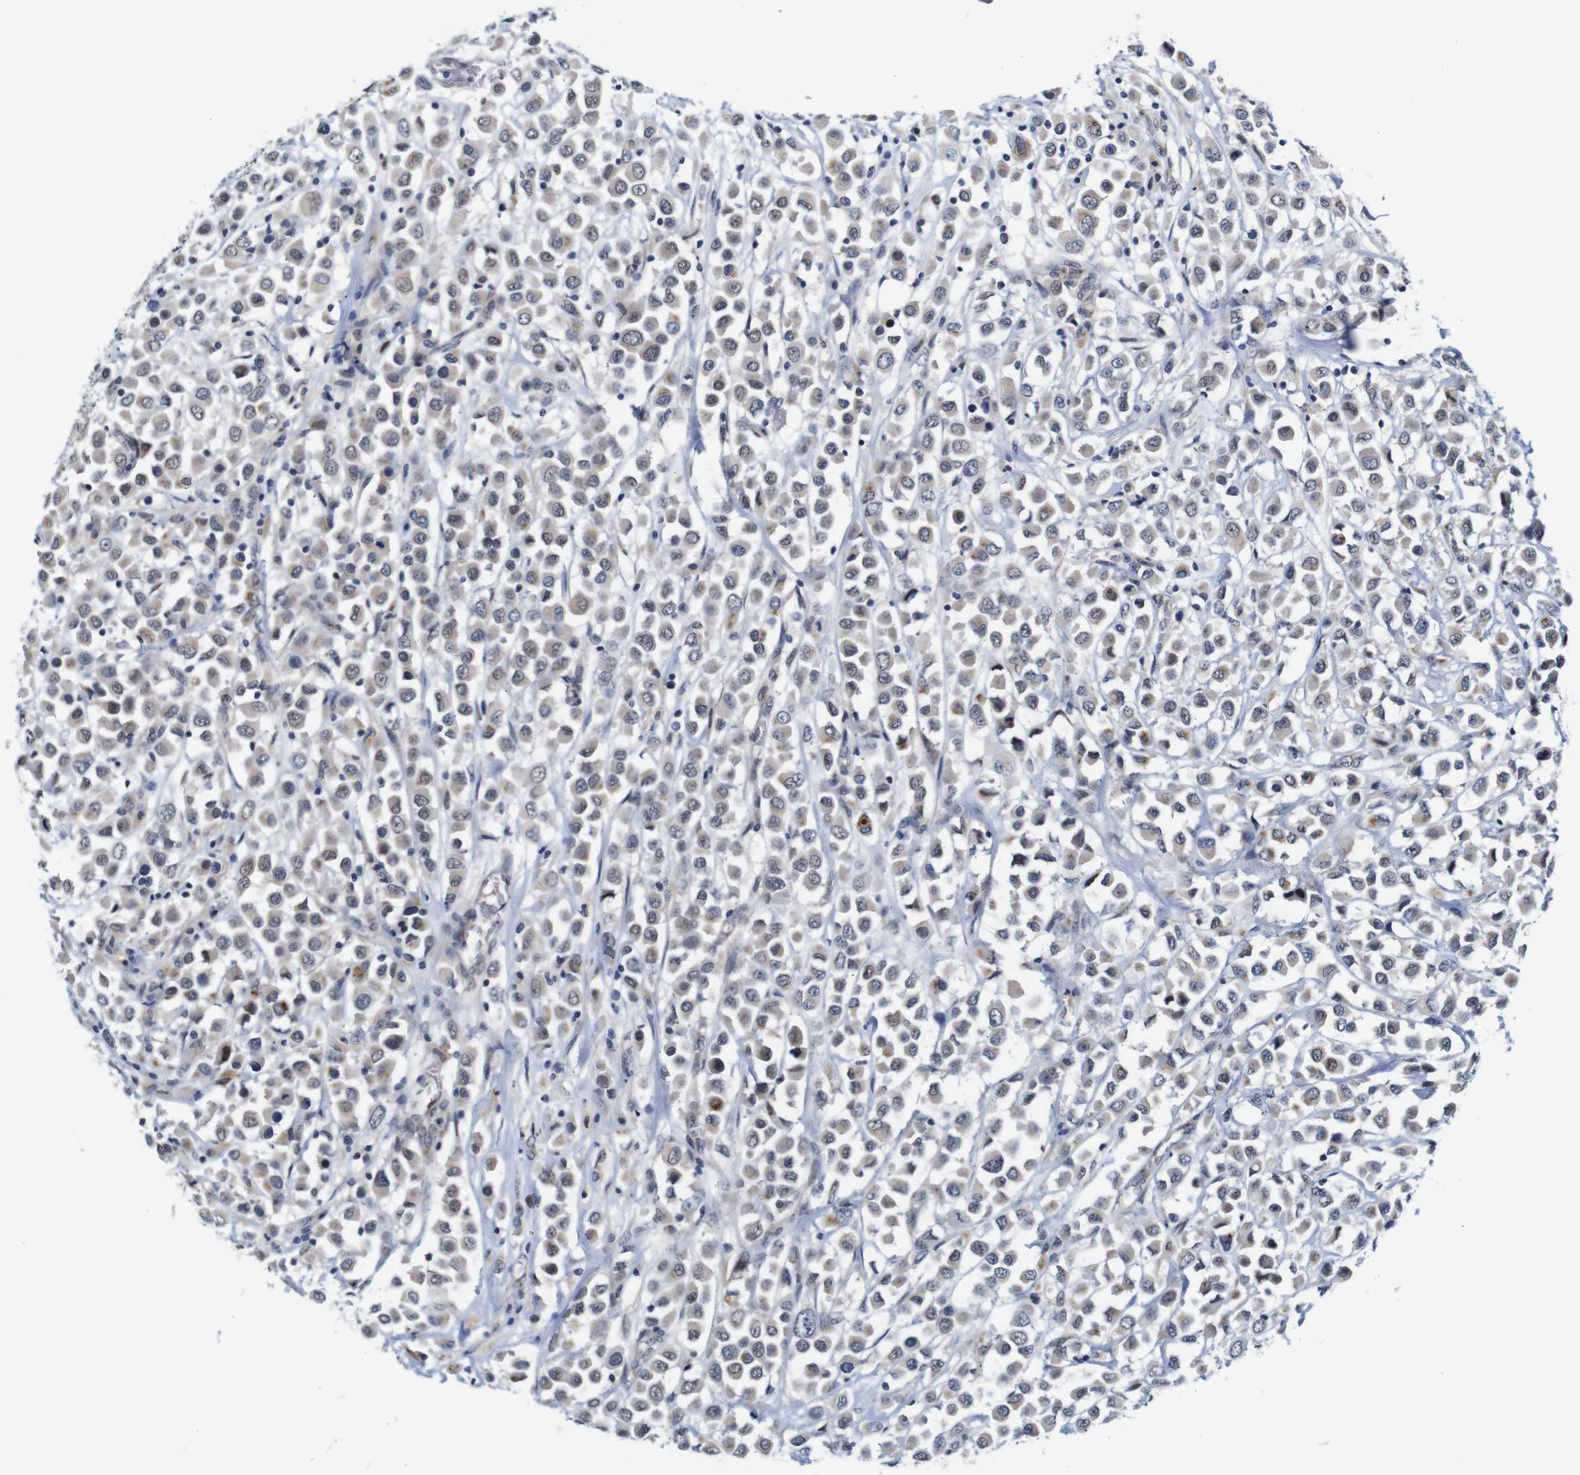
{"staining": {"intensity": "weak", "quantity": "<25%", "location": "cytoplasmic/membranous"}, "tissue": "breast cancer", "cell_type": "Tumor cells", "image_type": "cancer", "snomed": [{"axis": "morphology", "description": "Duct carcinoma"}, {"axis": "topography", "description": "Breast"}], "caption": "Immunohistochemistry of human breast cancer (intraductal carcinoma) demonstrates no expression in tumor cells.", "gene": "FURIN", "patient": {"sex": "female", "age": 61}}